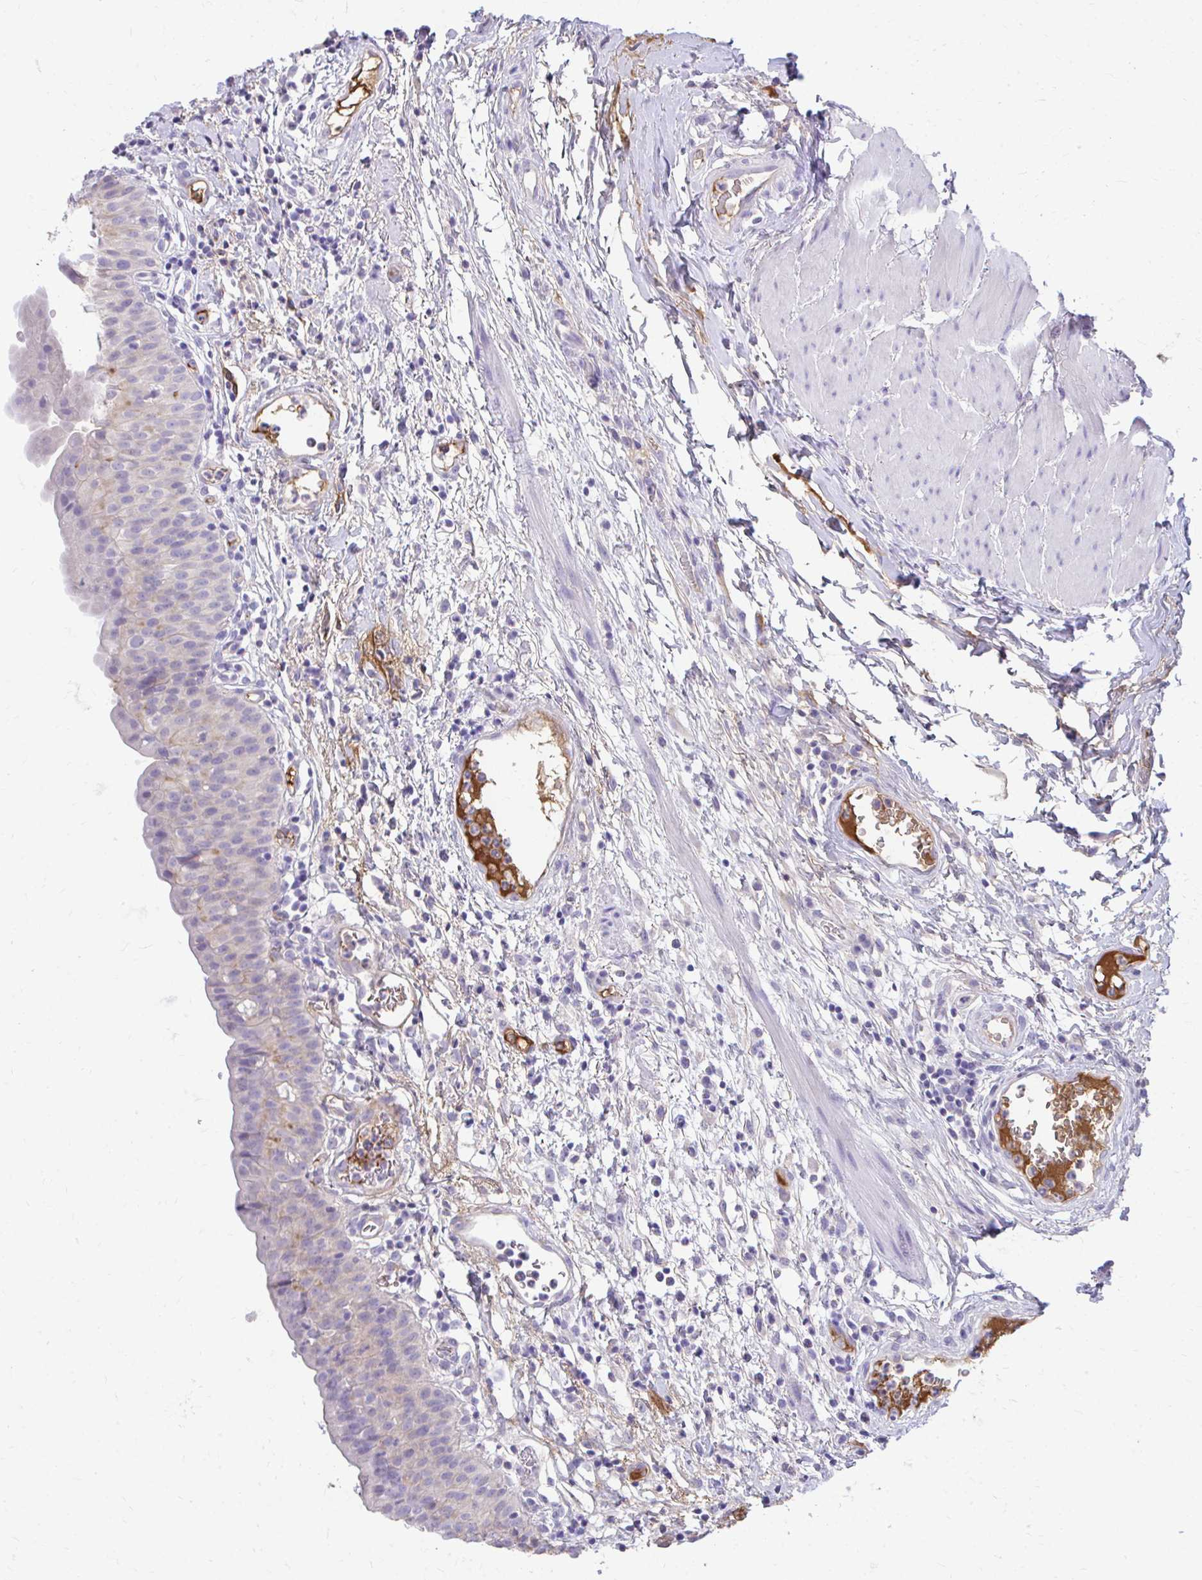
{"staining": {"intensity": "negative", "quantity": "none", "location": "none"}, "tissue": "urinary bladder", "cell_type": "Urothelial cells", "image_type": "normal", "snomed": [{"axis": "morphology", "description": "Normal tissue, NOS"}, {"axis": "morphology", "description": "Inflammation, NOS"}, {"axis": "topography", "description": "Urinary bladder"}], "caption": "Urothelial cells show no significant staining in benign urinary bladder. (DAB (3,3'-diaminobenzidine) immunohistochemistry, high magnification).", "gene": "CFH", "patient": {"sex": "male", "age": 57}}